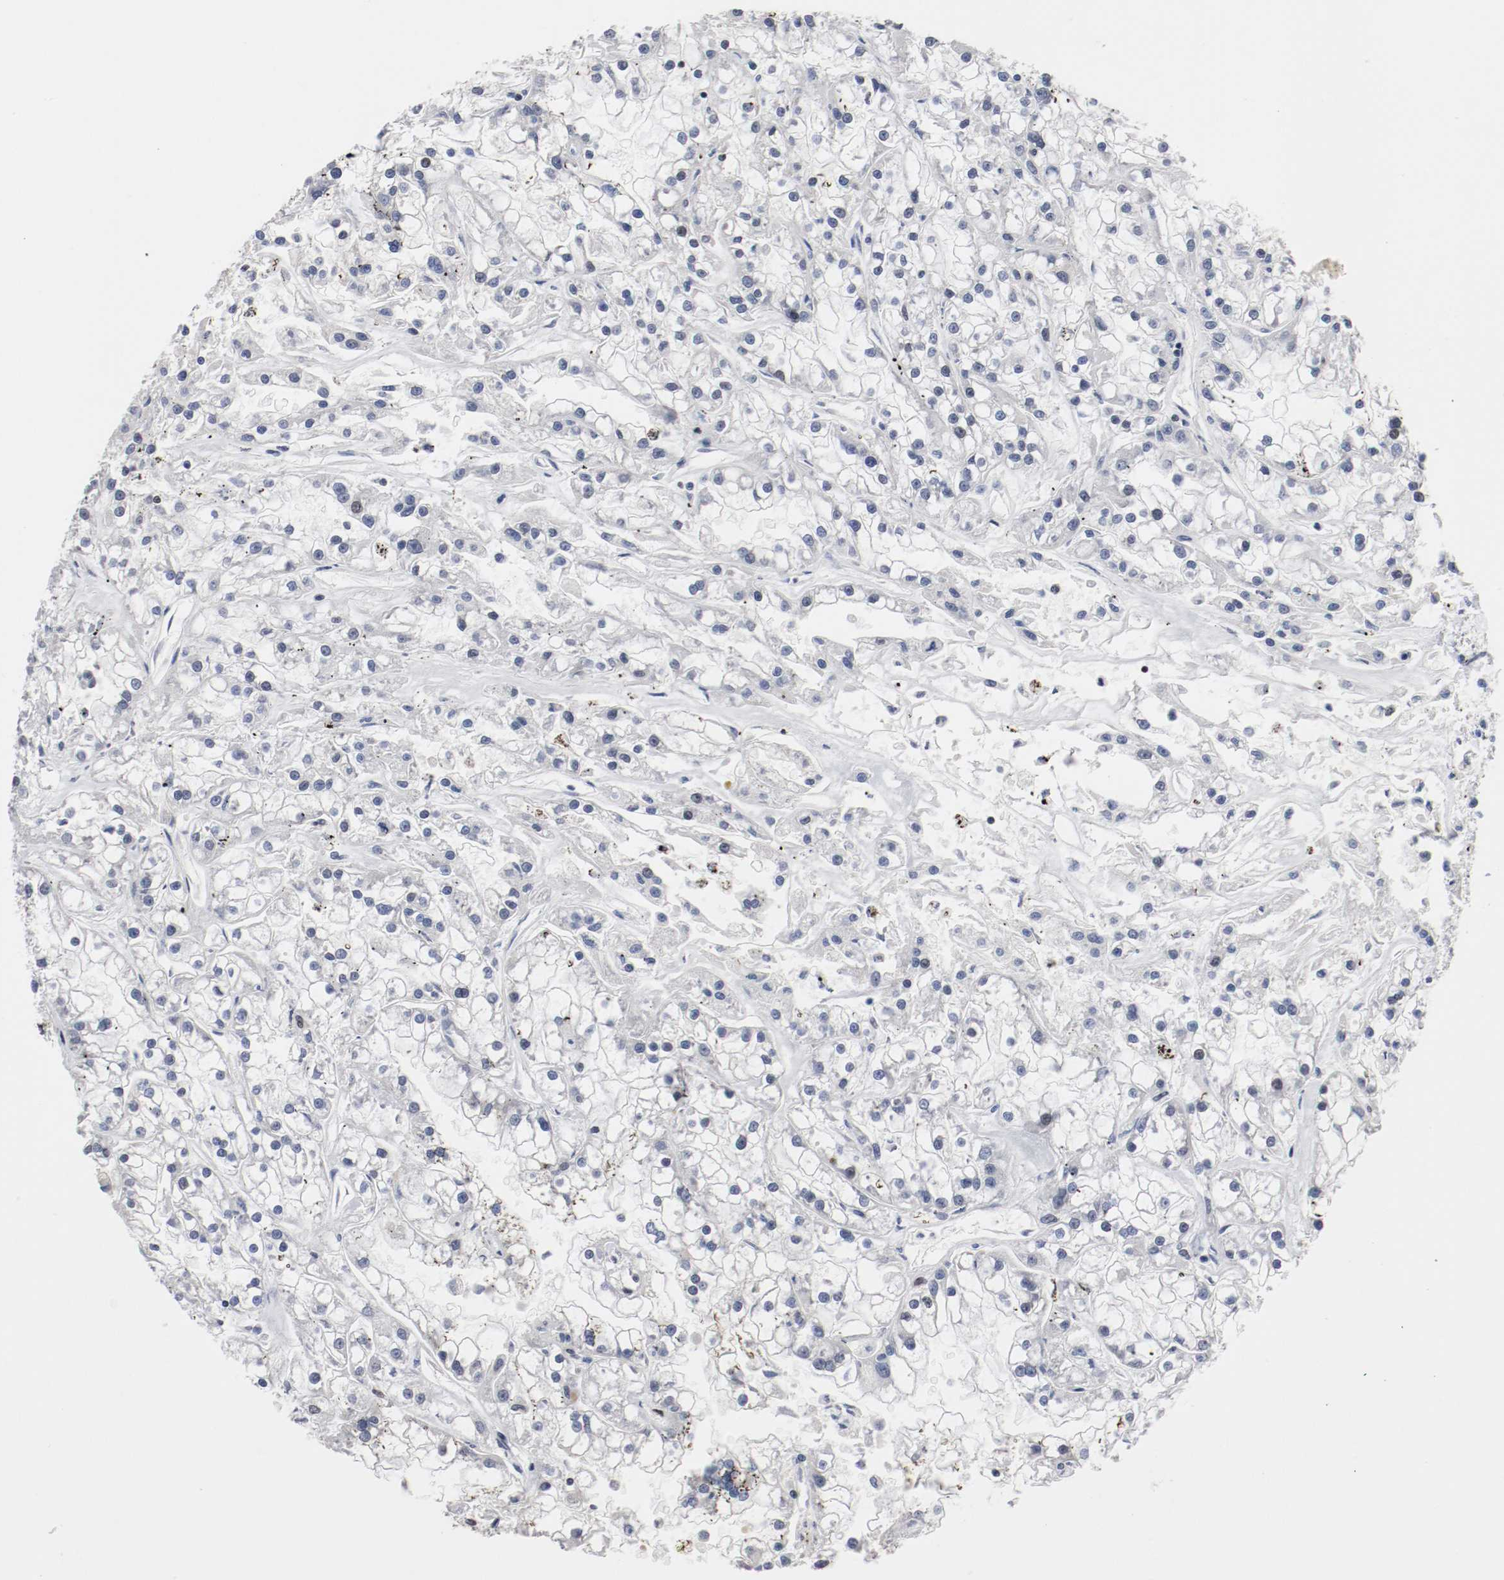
{"staining": {"intensity": "moderate", "quantity": "<25%", "location": "nuclear"}, "tissue": "renal cancer", "cell_type": "Tumor cells", "image_type": "cancer", "snomed": [{"axis": "morphology", "description": "Adenocarcinoma, NOS"}, {"axis": "topography", "description": "Kidney"}], "caption": "Approximately <25% of tumor cells in human renal cancer (adenocarcinoma) demonstrate moderate nuclear protein staining as visualized by brown immunohistochemical staining.", "gene": "MEF2D", "patient": {"sex": "female", "age": 52}}